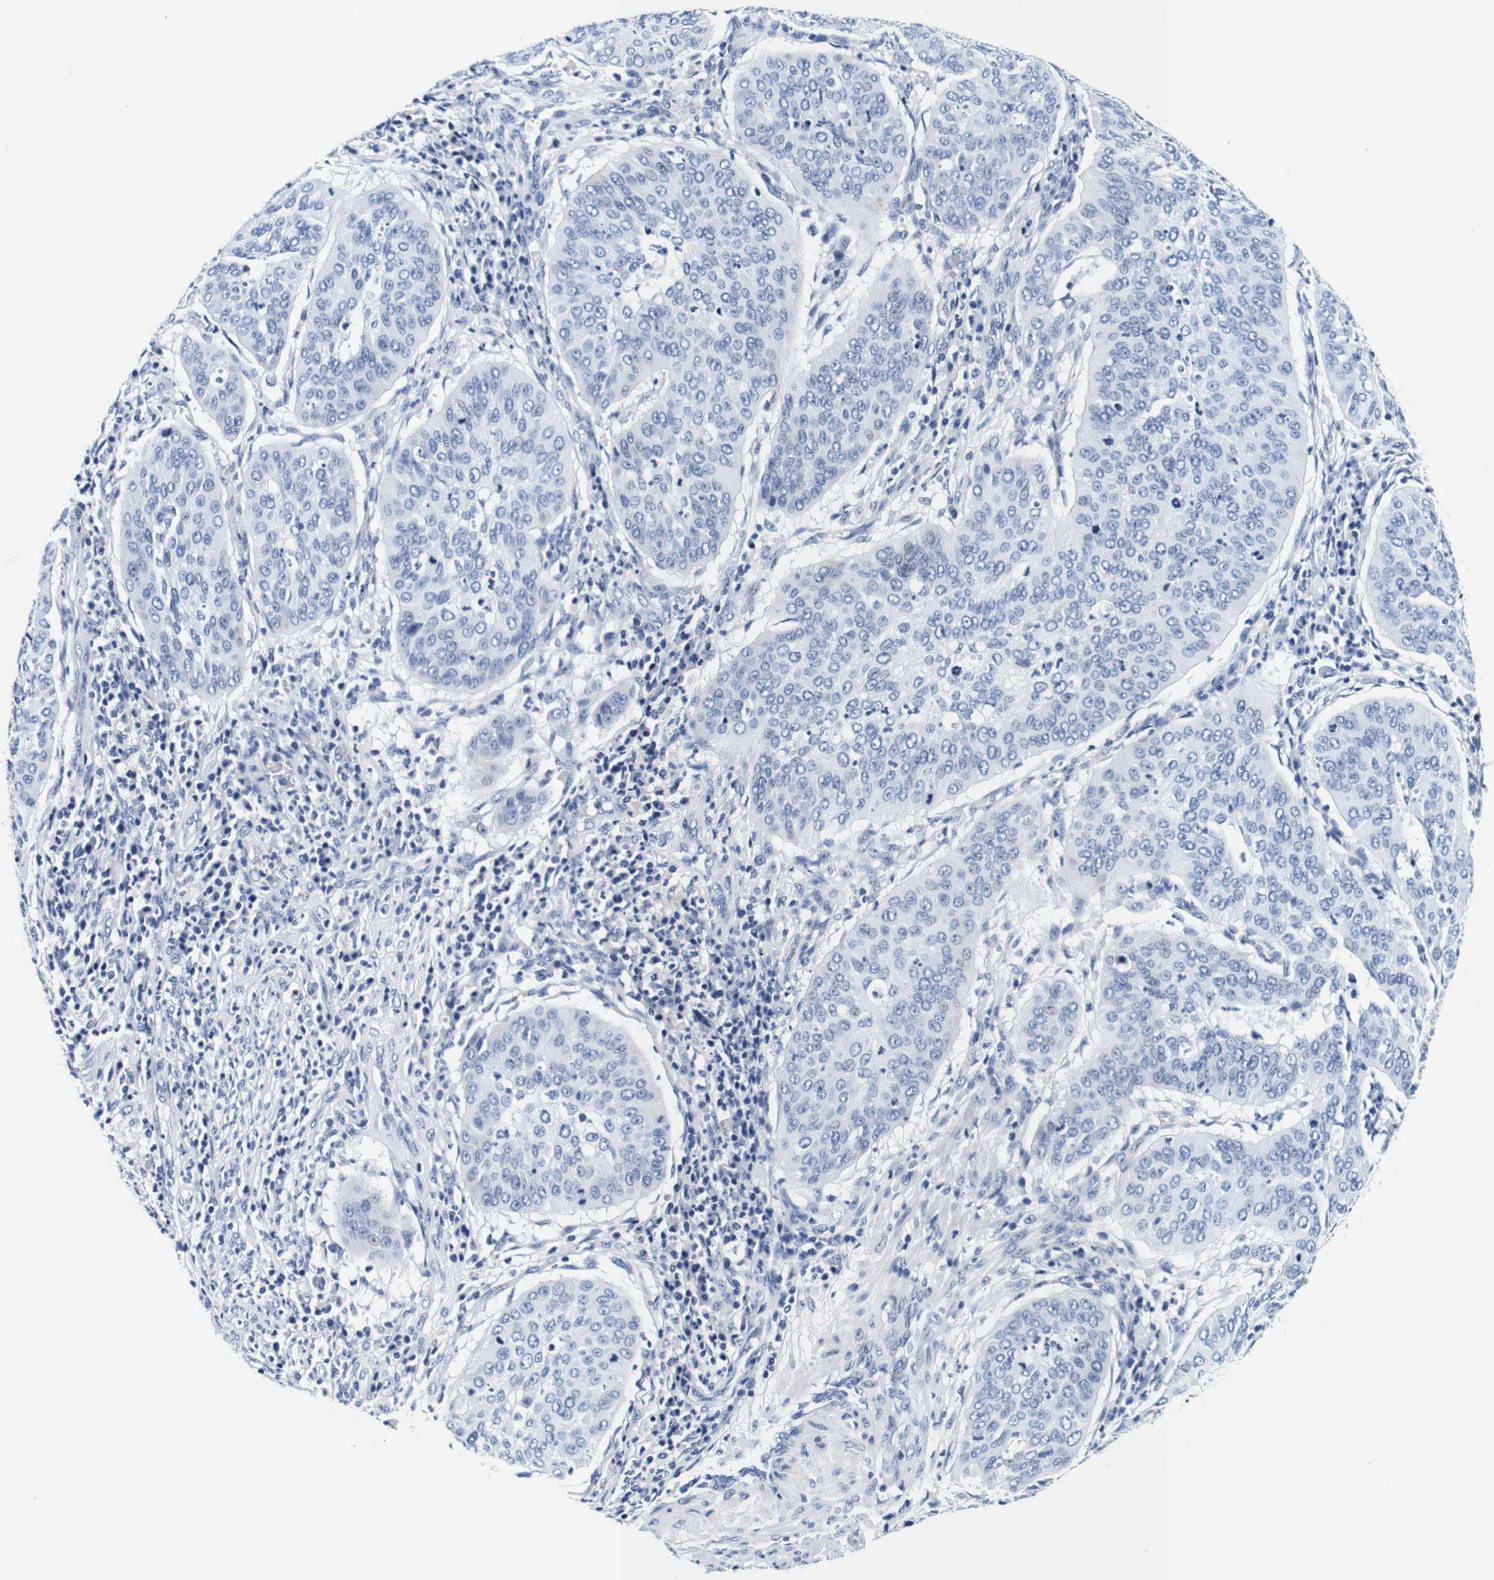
{"staining": {"intensity": "negative", "quantity": "none", "location": "none"}, "tissue": "cervical cancer", "cell_type": "Tumor cells", "image_type": "cancer", "snomed": [{"axis": "morphology", "description": "Normal tissue, NOS"}, {"axis": "morphology", "description": "Squamous cell carcinoma, NOS"}, {"axis": "topography", "description": "Cervix"}], "caption": "Immunohistochemical staining of human cervical cancer shows no significant positivity in tumor cells.", "gene": "GP1BA", "patient": {"sex": "female", "age": 39}}